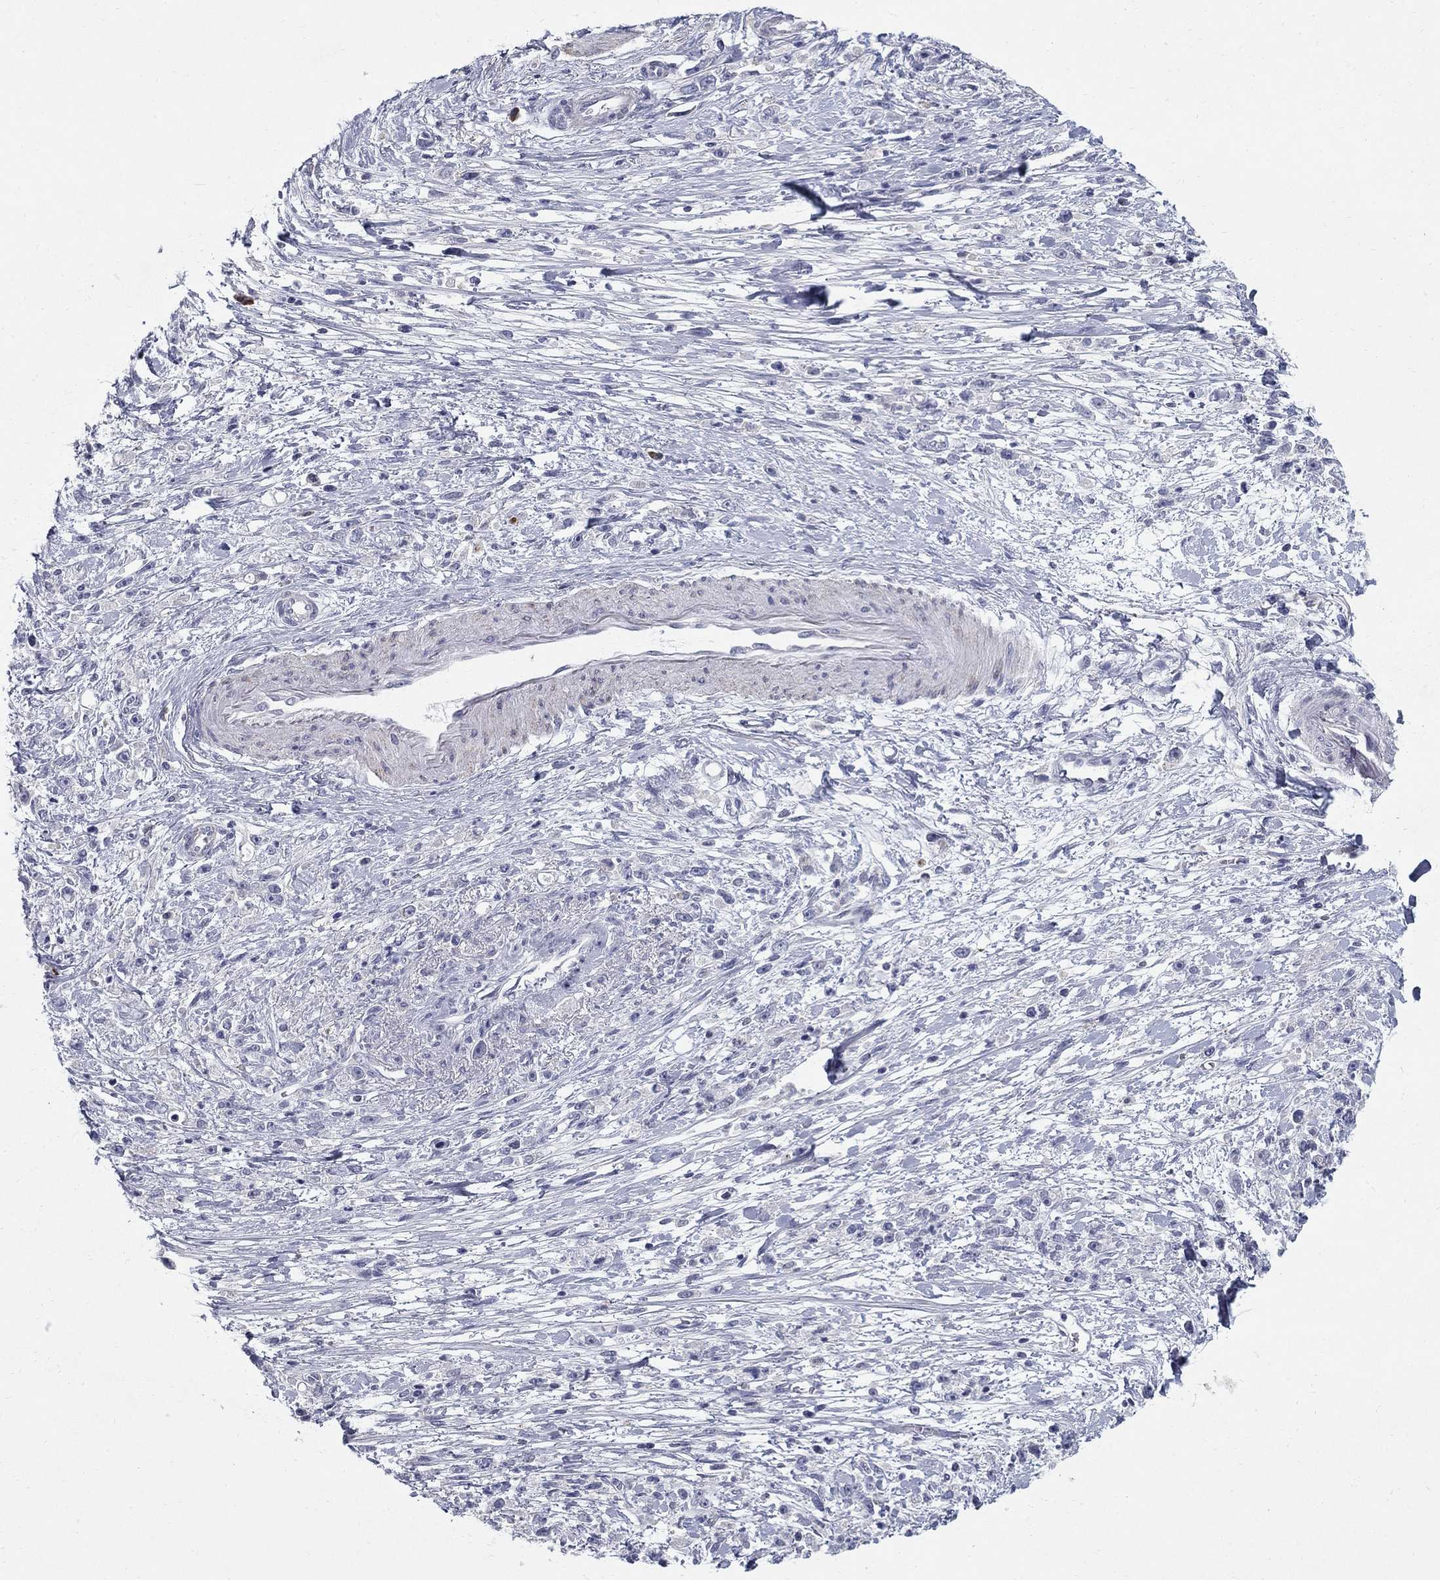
{"staining": {"intensity": "negative", "quantity": "none", "location": "none"}, "tissue": "stomach cancer", "cell_type": "Tumor cells", "image_type": "cancer", "snomed": [{"axis": "morphology", "description": "Adenocarcinoma, NOS"}, {"axis": "topography", "description": "Stomach"}], "caption": "Immunohistochemistry (IHC) photomicrograph of stomach cancer stained for a protein (brown), which displays no staining in tumor cells. (Immunohistochemistry (IHC), brightfield microscopy, high magnification).", "gene": "NTRK2", "patient": {"sex": "female", "age": 59}}